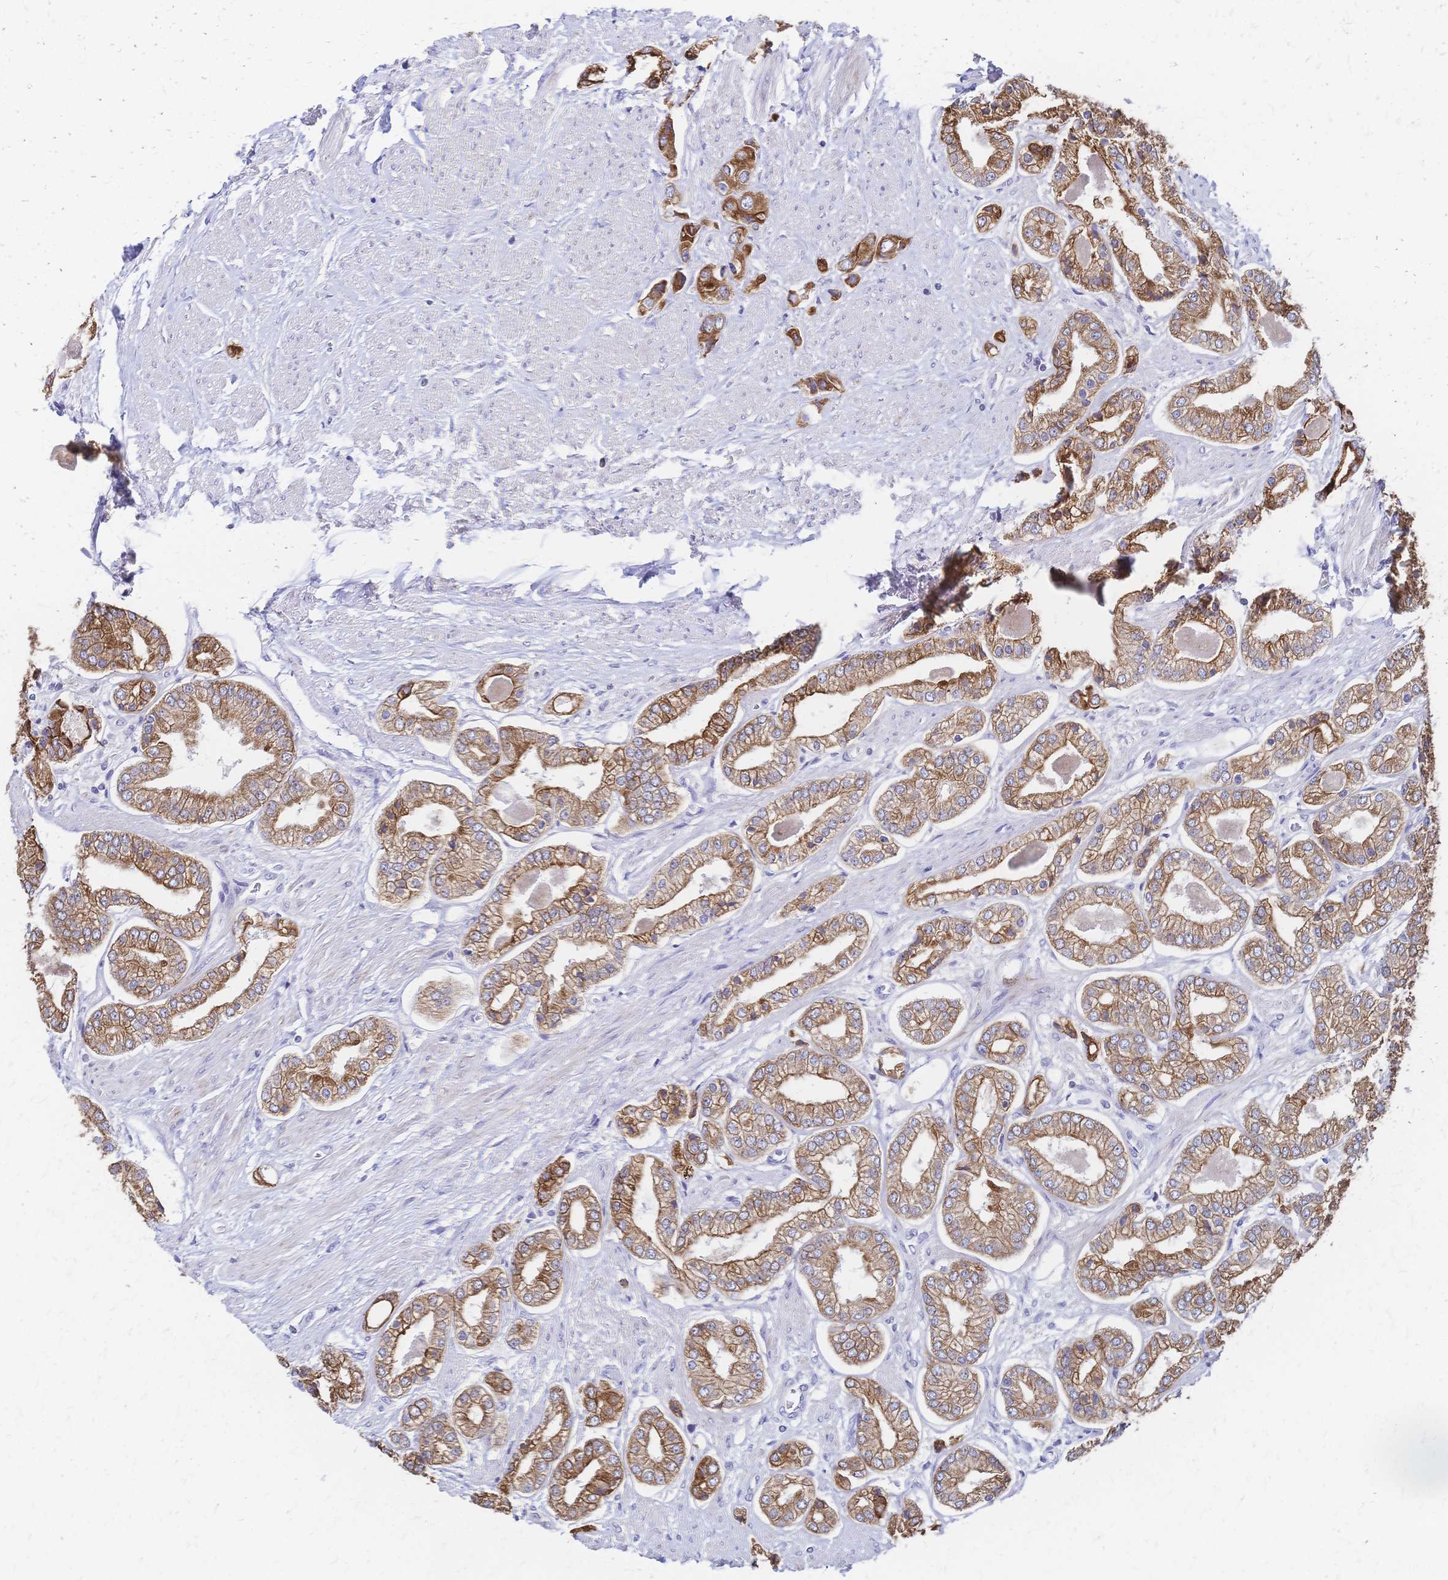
{"staining": {"intensity": "moderate", "quantity": ">75%", "location": "cytoplasmic/membranous"}, "tissue": "prostate cancer", "cell_type": "Tumor cells", "image_type": "cancer", "snomed": [{"axis": "morphology", "description": "Adenocarcinoma, Low grade"}, {"axis": "topography", "description": "Prostate"}], "caption": "This image exhibits immunohistochemistry (IHC) staining of human adenocarcinoma (low-grade) (prostate), with medium moderate cytoplasmic/membranous expression in about >75% of tumor cells.", "gene": "DTNB", "patient": {"sex": "male", "age": 69}}